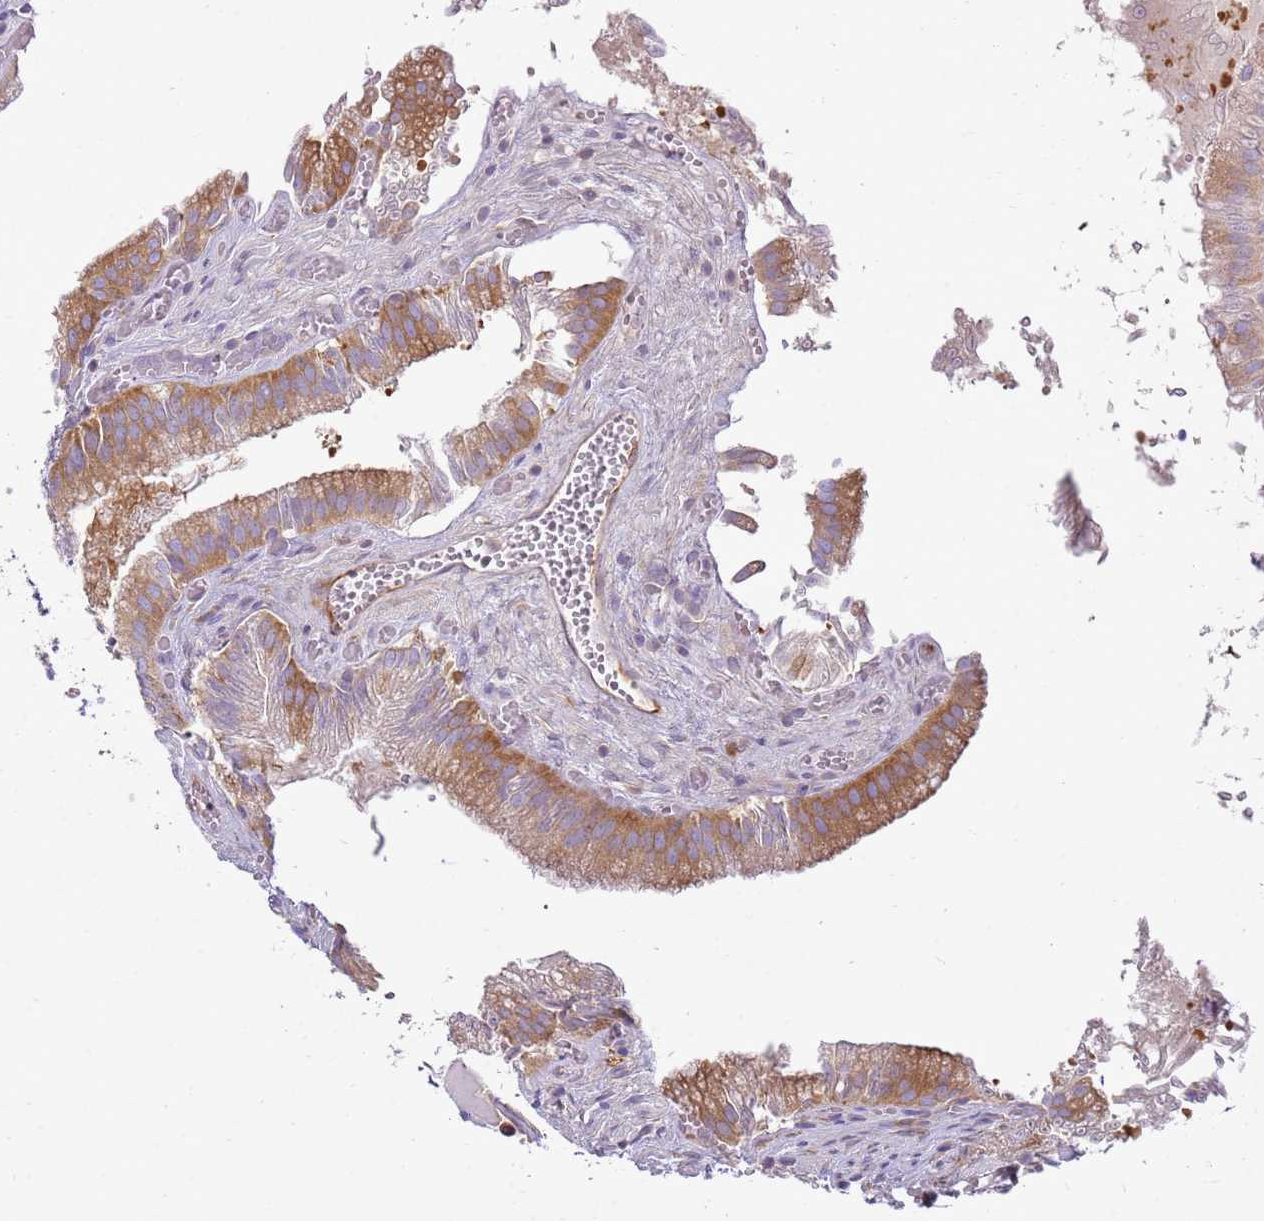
{"staining": {"intensity": "moderate", "quantity": ">75%", "location": "cytoplasmic/membranous"}, "tissue": "gallbladder", "cell_type": "Glandular cells", "image_type": "normal", "snomed": [{"axis": "morphology", "description": "Normal tissue, NOS"}, {"axis": "topography", "description": "Gallbladder"}, {"axis": "topography", "description": "Peripheral nerve tissue"}], "caption": "Protein expression analysis of benign gallbladder demonstrates moderate cytoplasmic/membranous staining in about >75% of glandular cells.", "gene": "SNX21", "patient": {"sex": "male", "age": 17}}